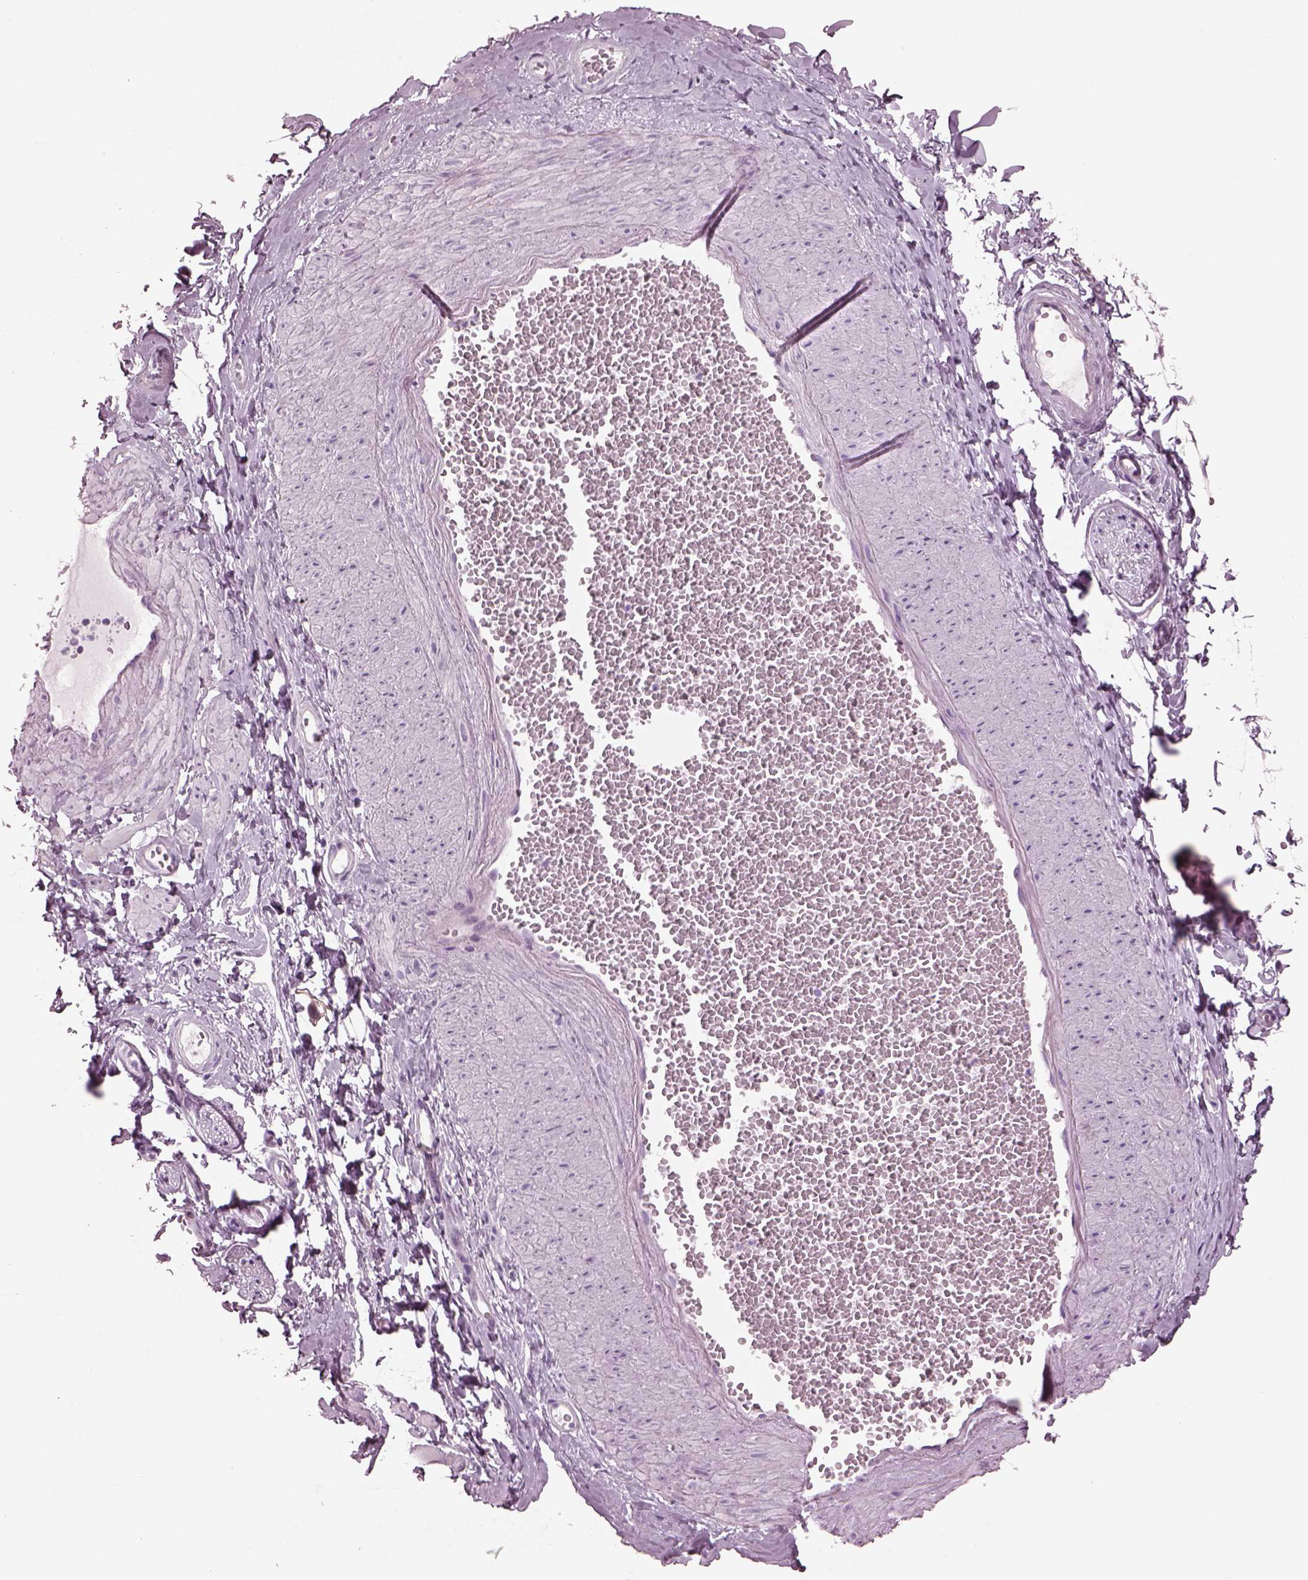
{"staining": {"intensity": "negative", "quantity": "none", "location": "none"}, "tissue": "adipose tissue", "cell_type": "Adipocytes", "image_type": "normal", "snomed": [{"axis": "morphology", "description": "Normal tissue, NOS"}, {"axis": "topography", "description": "Smooth muscle"}, {"axis": "topography", "description": "Peripheral nerve tissue"}], "caption": "This is a micrograph of IHC staining of normal adipose tissue, which shows no staining in adipocytes.", "gene": "HYDIN", "patient": {"sex": "male", "age": 22}}